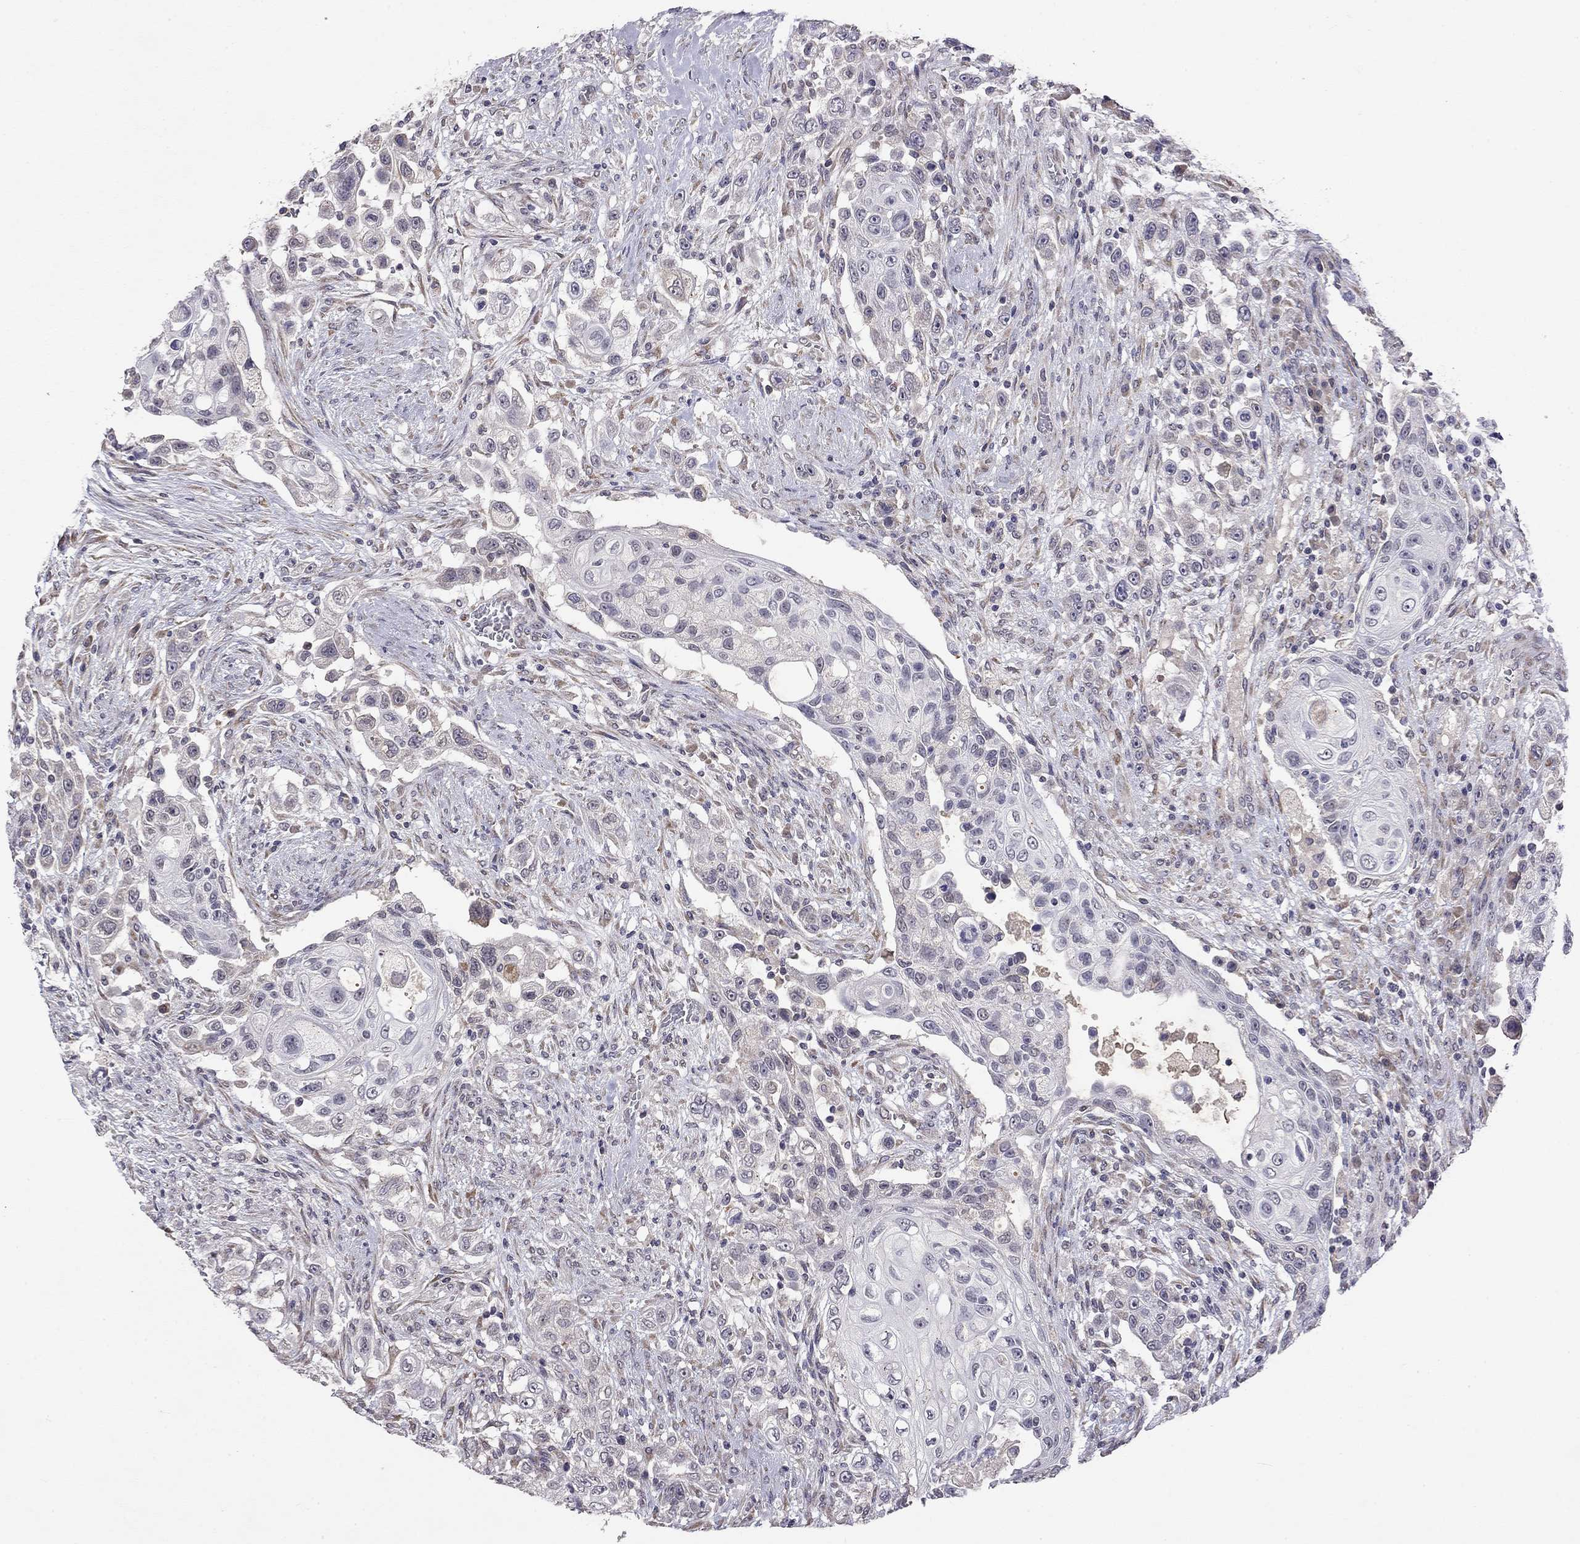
{"staining": {"intensity": "negative", "quantity": "none", "location": "none"}, "tissue": "urothelial cancer", "cell_type": "Tumor cells", "image_type": "cancer", "snomed": [{"axis": "morphology", "description": "Urothelial carcinoma, High grade"}, {"axis": "topography", "description": "Urinary bladder"}], "caption": "High power microscopy image of an immunohistochemistry micrograph of high-grade urothelial carcinoma, revealing no significant expression in tumor cells.", "gene": "WNK3", "patient": {"sex": "female", "age": 56}}